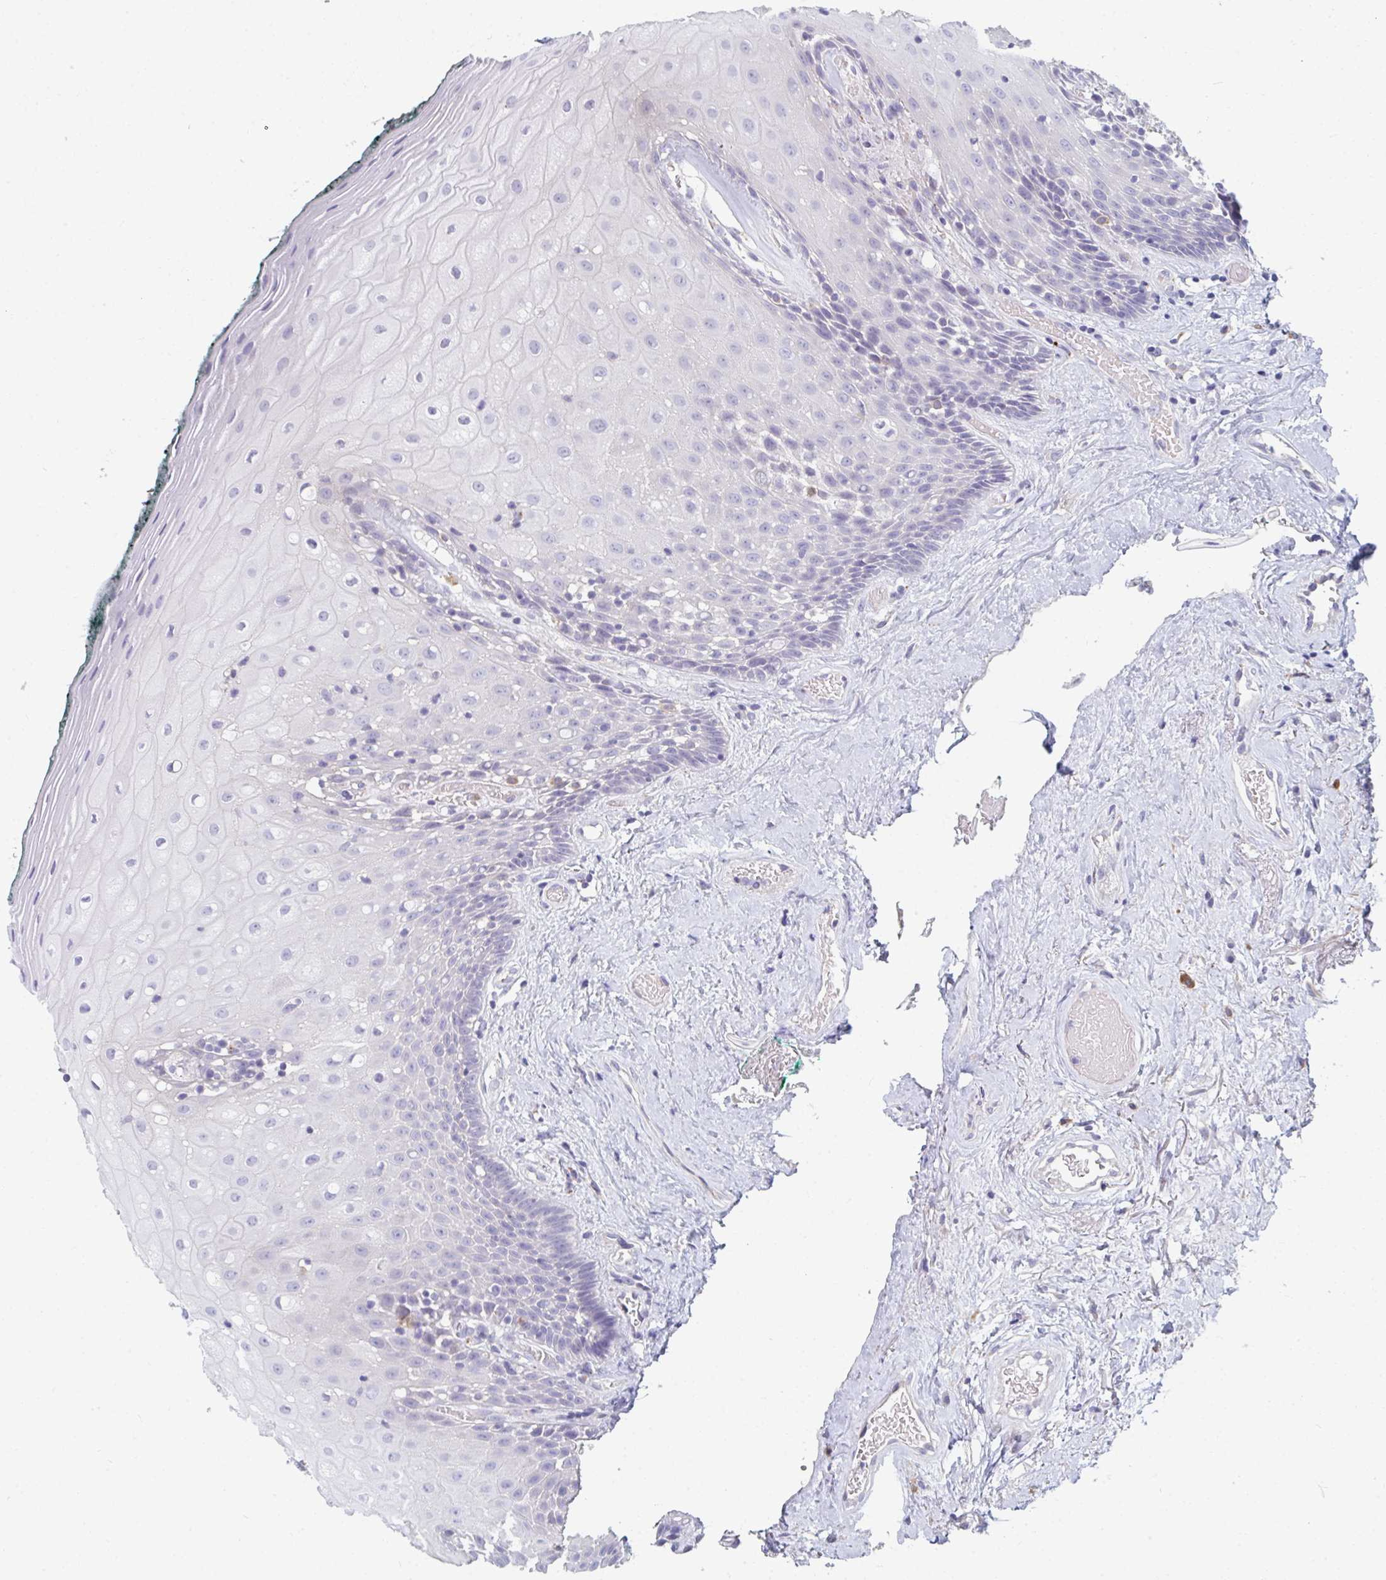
{"staining": {"intensity": "negative", "quantity": "none", "location": "none"}, "tissue": "oral mucosa", "cell_type": "Squamous epithelial cells", "image_type": "normal", "snomed": [{"axis": "morphology", "description": "Normal tissue, NOS"}, {"axis": "morphology", "description": "Squamous cell carcinoma, NOS"}, {"axis": "topography", "description": "Oral tissue"}, {"axis": "topography", "description": "Head-Neck"}], "caption": "The micrograph displays no staining of squamous epithelial cells in benign oral mucosa. Nuclei are stained in blue.", "gene": "EIF1AD", "patient": {"sex": "male", "age": 64}}